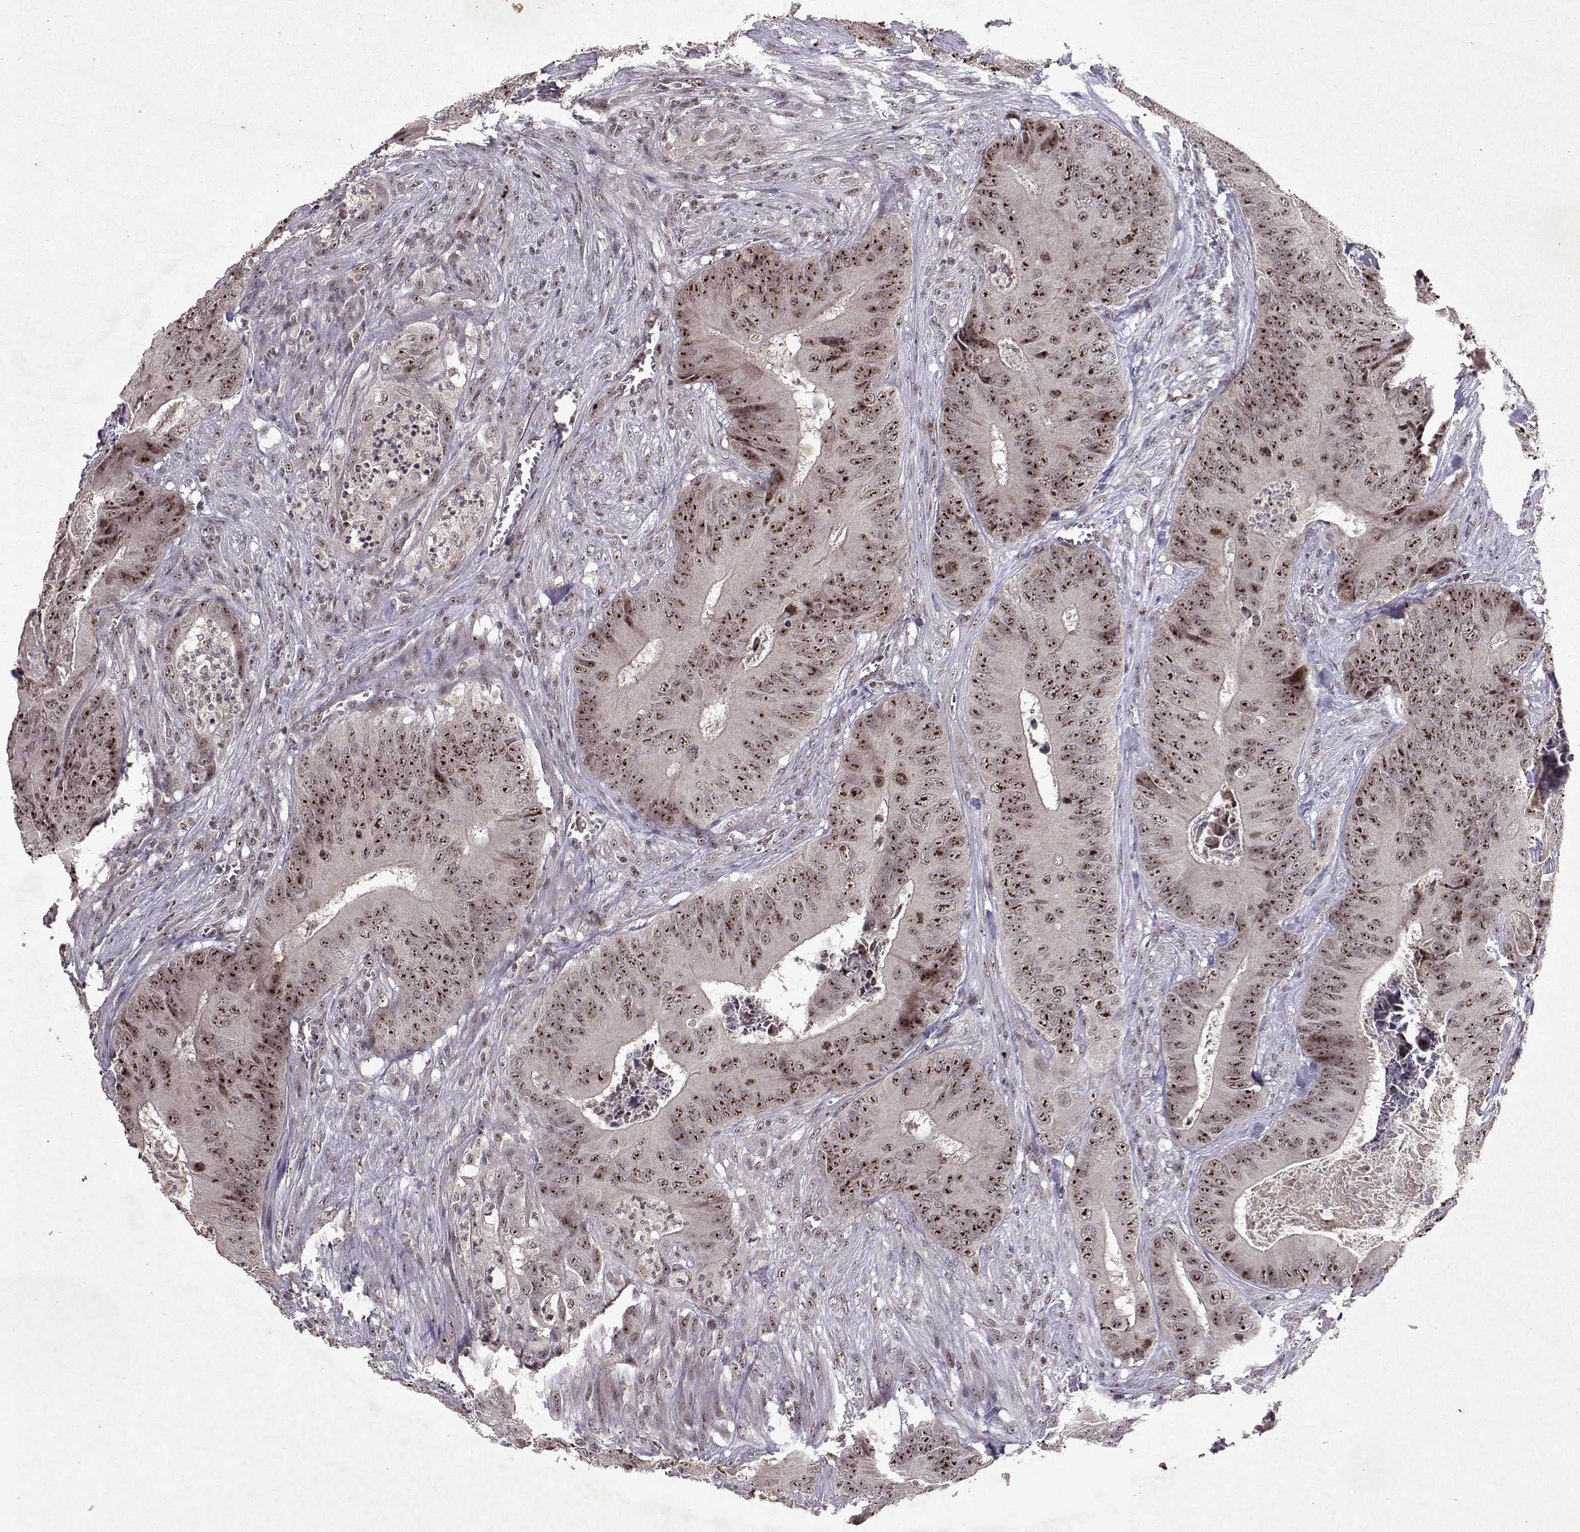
{"staining": {"intensity": "moderate", "quantity": ">75%", "location": "nuclear"}, "tissue": "colorectal cancer", "cell_type": "Tumor cells", "image_type": "cancer", "snomed": [{"axis": "morphology", "description": "Adenocarcinoma, NOS"}, {"axis": "topography", "description": "Colon"}], "caption": "High-magnification brightfield microscopy of colorectal cancer (adenocarcinoma) stained with DAB (3,3'-diaminobenzidine) (brown) and counterstained with hematoxylin (blue). tumor cells exhibit moderate nuclear expression is identified in about>75% of cells. The protein of interest is shown in brown color, while the nuclei are stained blue.", "gene": "DDX56", "patient": {"sex": "male", "age": 84}}